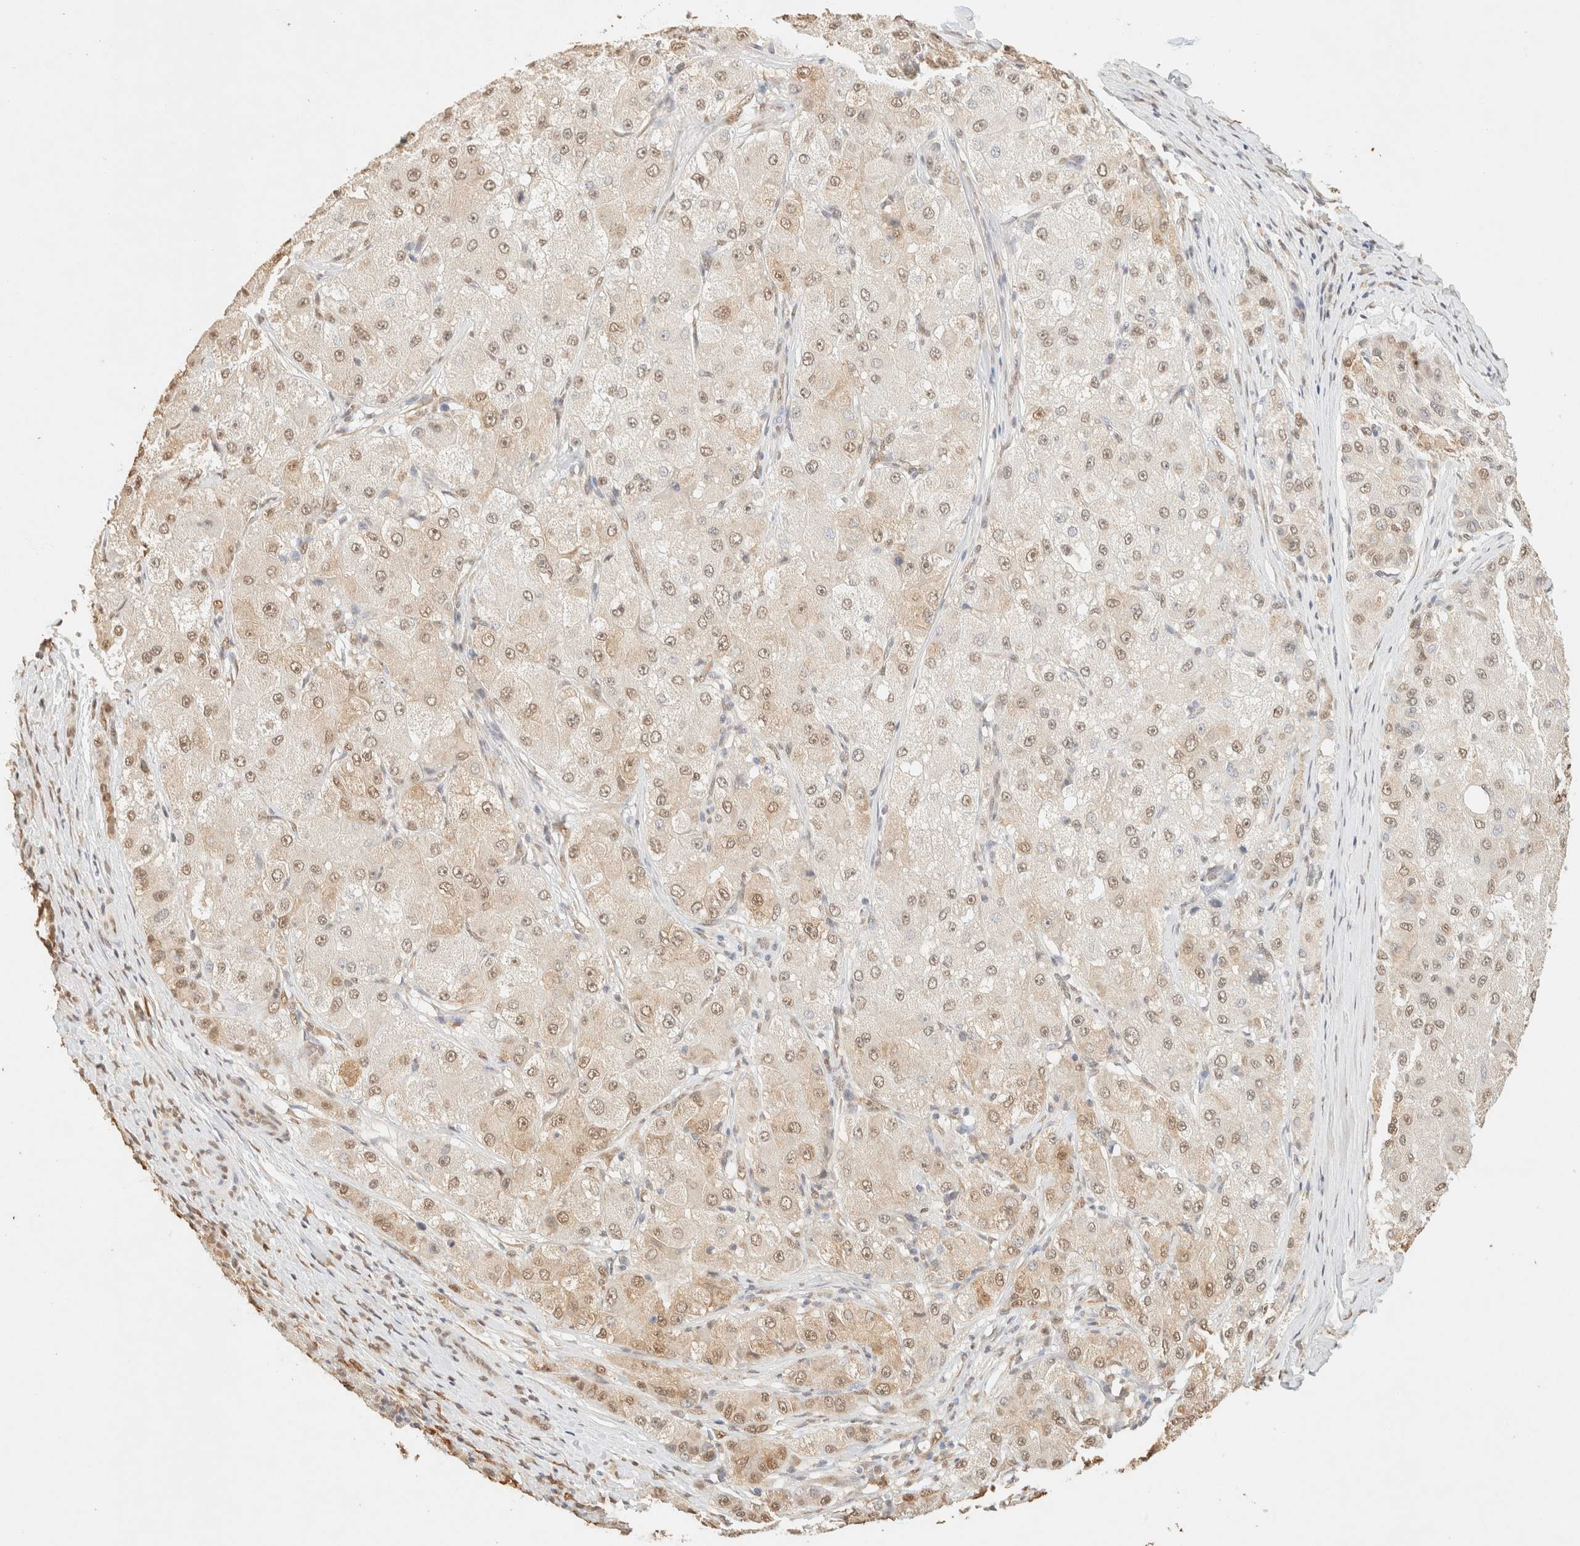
{"staining": {"intensity": "weak", "quantity": ">75%", "location": "nuclear"}, "tissue": "liver cancer", "cell_type": "Tumor cells", "image_type": "cancer", "snomed": [{"axis": "morphology", "description": "Carcinoma, Hepatocellular, NOS"}, {"axis": "topography", "description": "Liver"}], "caption": "Tumor cells exhibit weak nuclear positivity in about >75% of cells in hepatocellular carcinoma (liver).", "gene": "S100A13", "patient": {"sex": "male", "age": 80}}